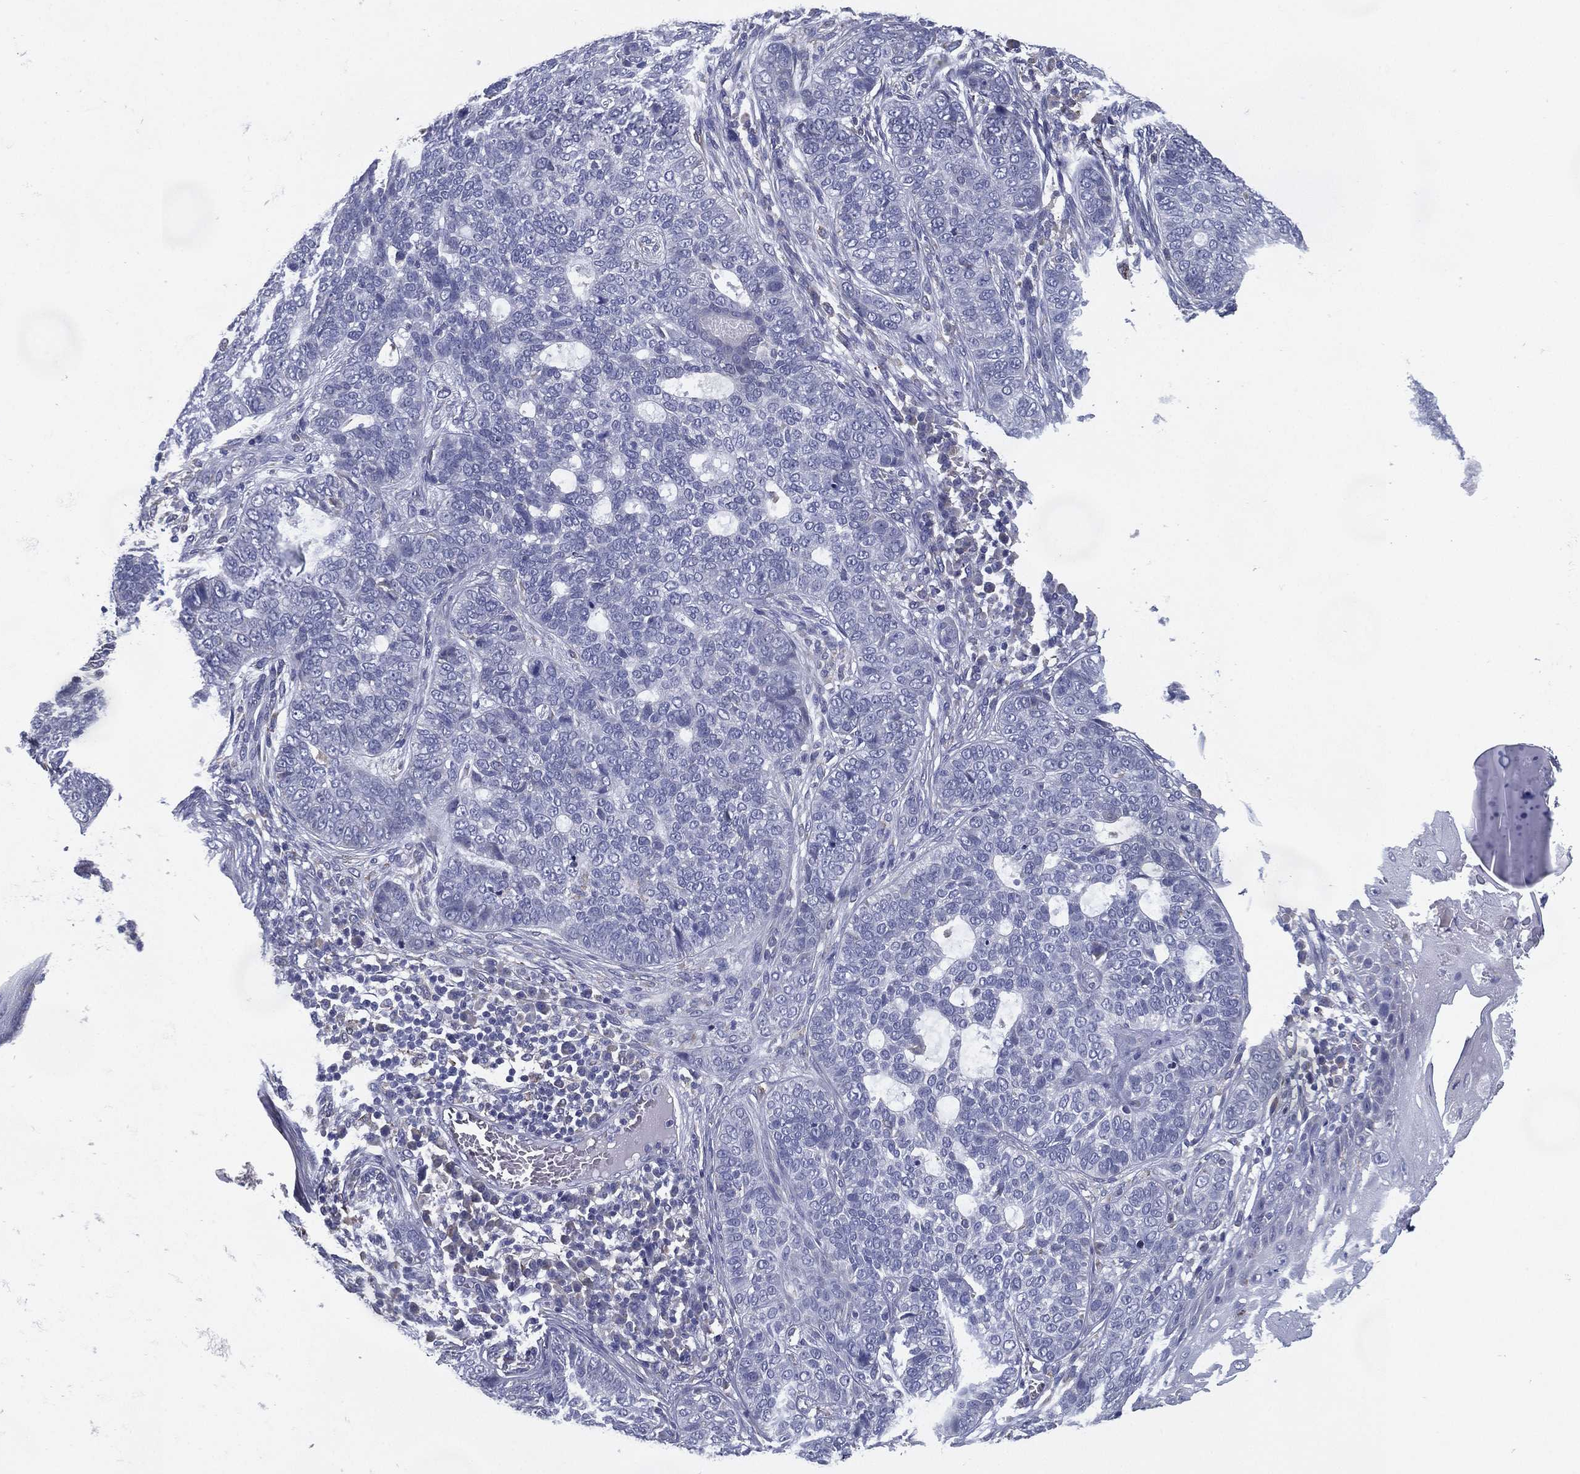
{"staining": {"intensity": "negative", "quantity": "none", "location": "none"}, "tissue": "skin cancer", "cell_type": "Tumor cells", "image_type": "cancer", "snomed": [{"axis": "morphology", "description": "Basal cell carcinoma"}, {"axis": "topography", "description": "Skin"}], "caption": "An immunohistochemistry (IHC) micrograph of basal cell carcinoma (skin) is shown. There is no staining in tumor cells of basal cell carcinoma (skin).", "gene": "C19orf18", "patient": {"sex": "female", "age": 69}}